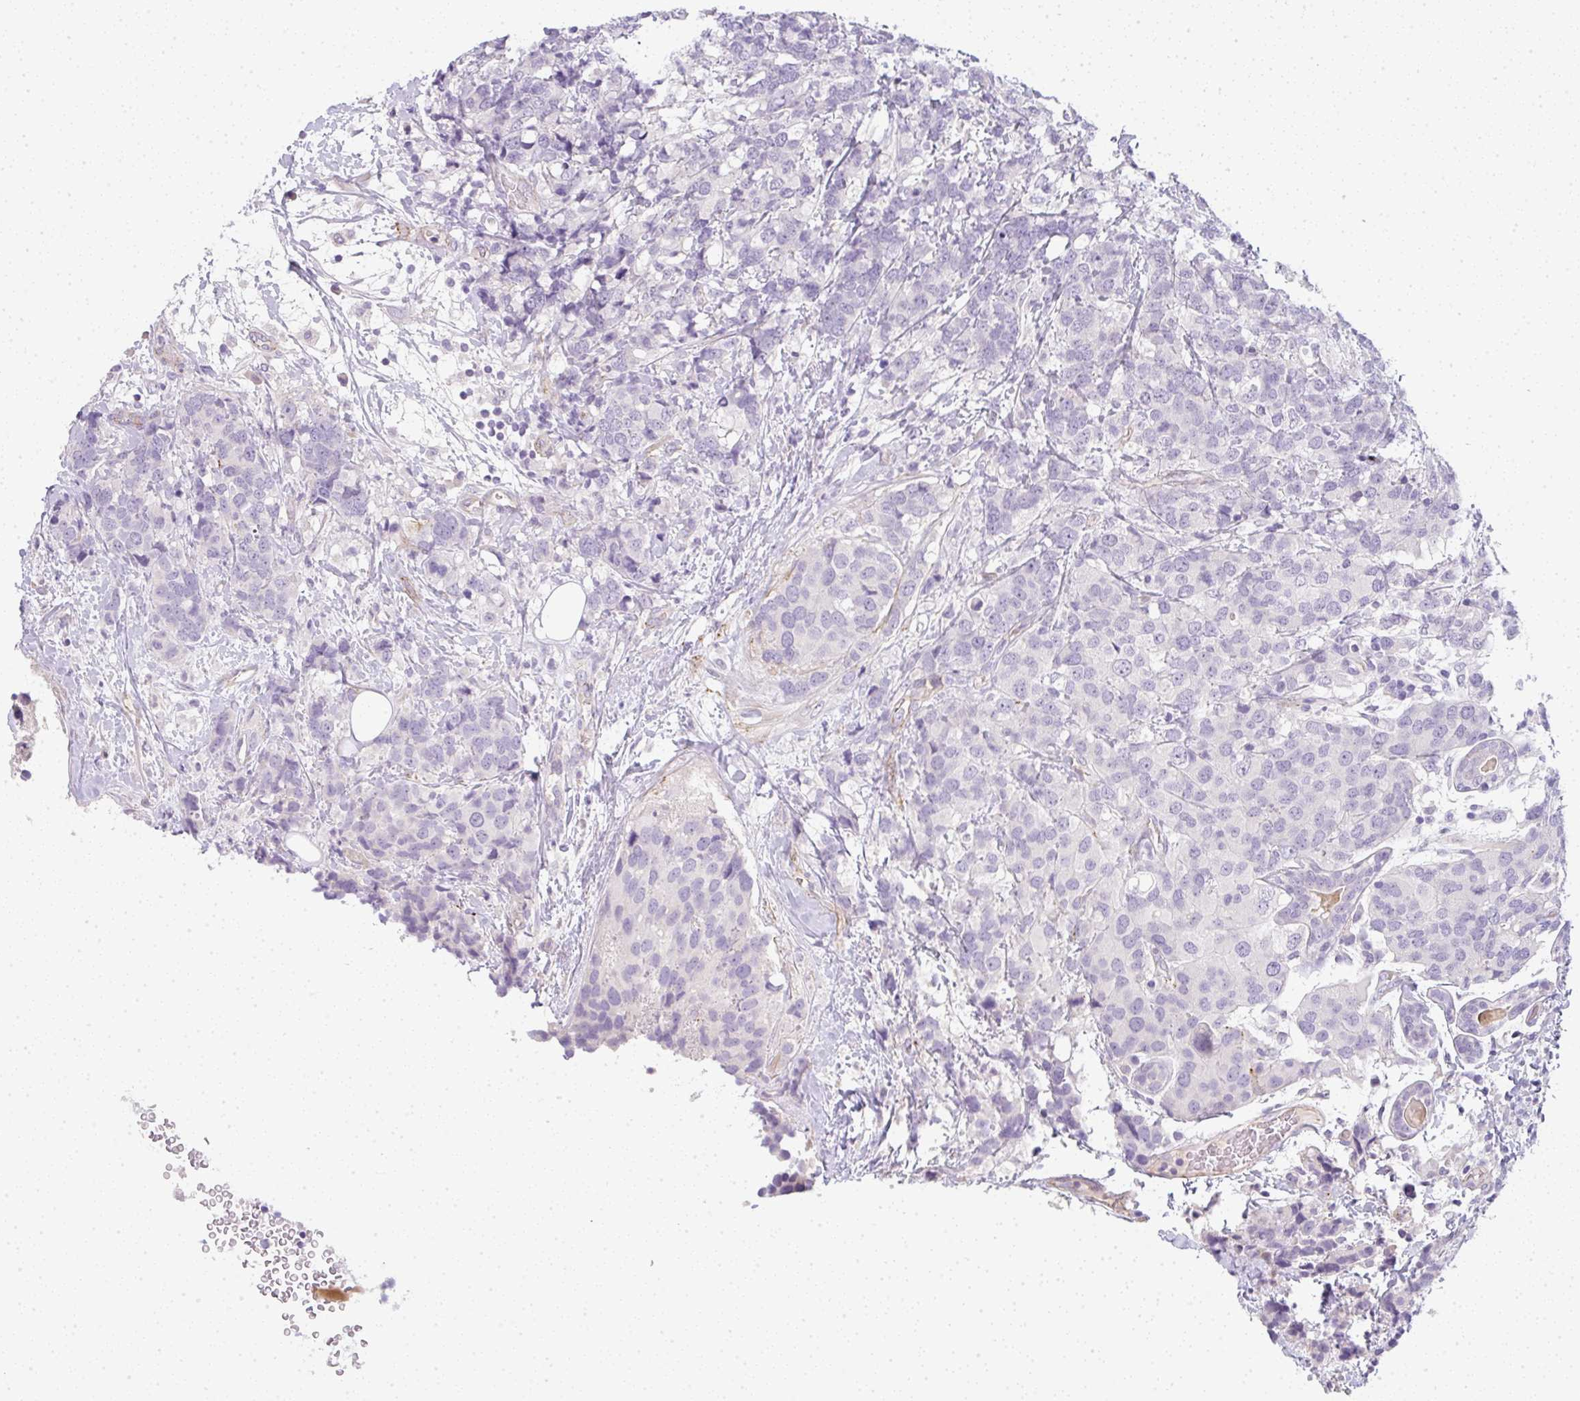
{"staining": {"intensity": "negative", "quantity": "none", "location": "none"}, "tissue": "breast cancer", "cell_type": "Tumor cells", "image_type": "cancer", "snomed": [{"axis": "morphology", "description": "Lobular carcinoma"}, {"axis": "topography", "description": "Breast"}], "caption": "This is an immunohistochemistry micrograph of human breast cancer. There is no staining in tumor cells.", "gene": "LPAR4", "patient": {"sex": "female", "age": 59}}